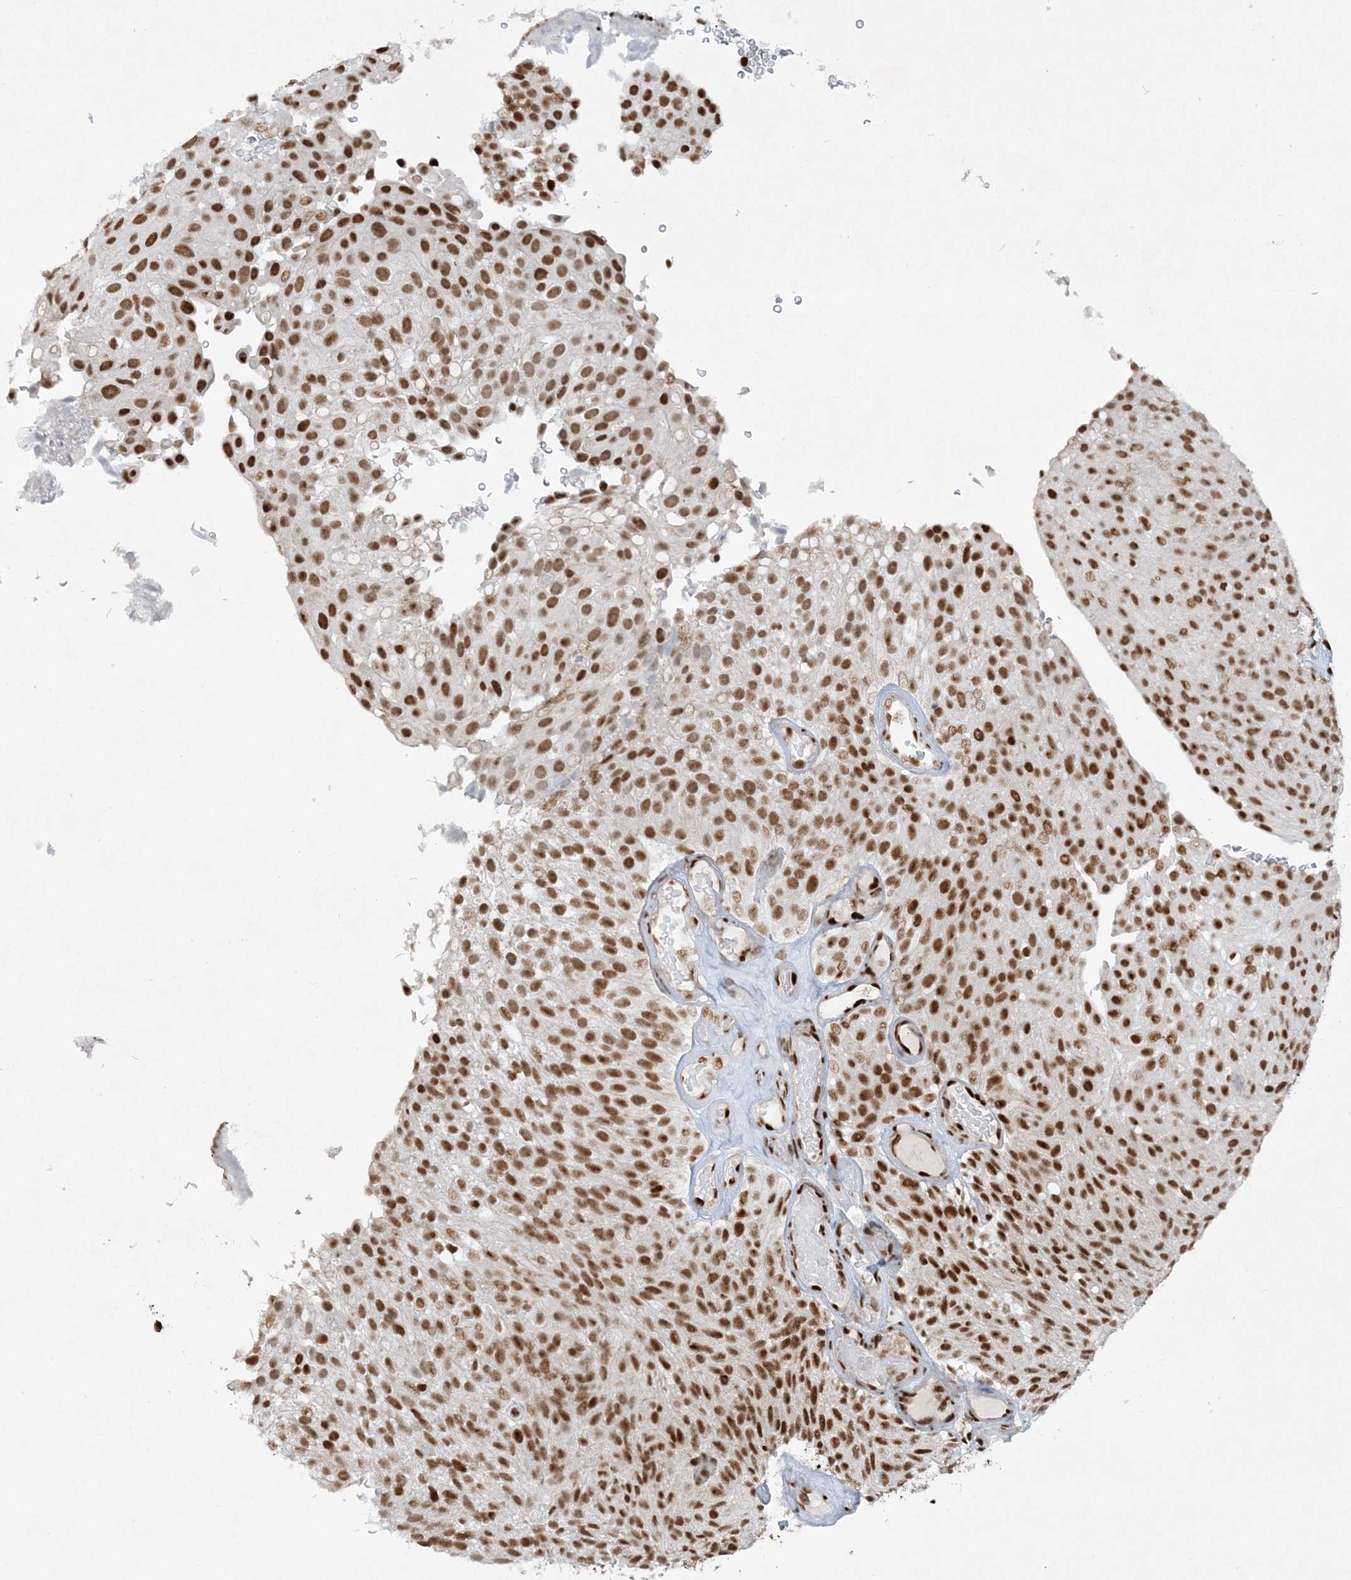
{"staining": {"intensity": "strong", "quantity": ">75%", "location": "nuclear"}, "tissue": "urothelial cancer", "cell_type": "Tumor cells", "image_type": "cancer", "snomed": [{"axis": "morphology", "description": "Urothelial carcinoma, Low grade"}, {"axis": "topography", "description": "Urinary bladder"}], "caption": "IHC staining of urothelial carcinoma (low-grade), which exhibits high levels of strong nuclear expression in approximately >75% of tumor cells indicating strong nuclear protein positivity. The staining was performed using DAB (3,3'-diaminobenzidine) (brown) for protein detection and nuclei were counterstained in hematoxylin (blue).", "gene": "DELE1", "patient": {"sex": "male", "age": 78}}